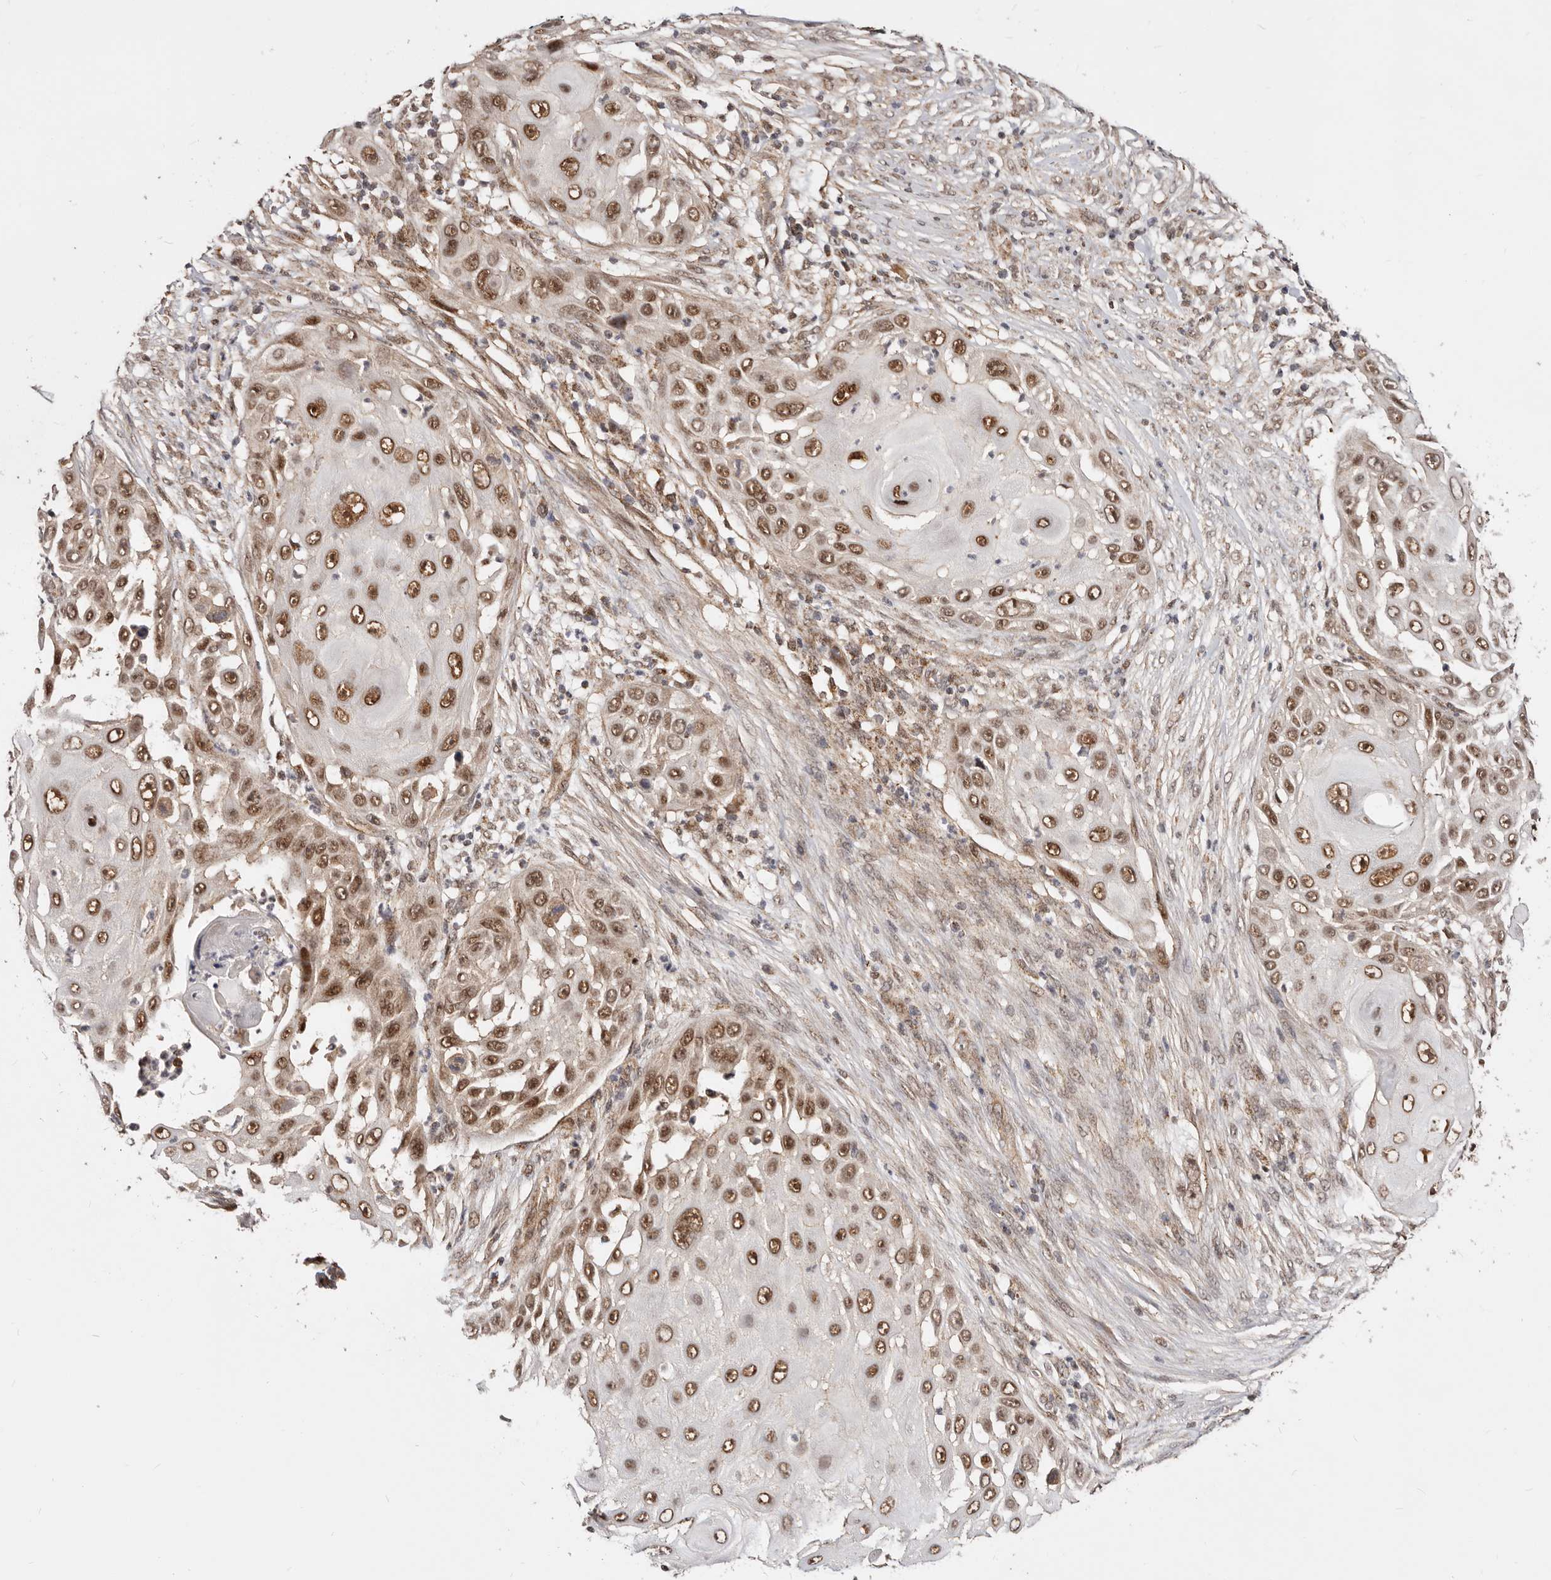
{"staining": {"intensity": "strong", "quantity": ">75%", "location": "nuclear"}, "tissue": "skin cancer", "cell_type": "Tumor cells", "image_type": "cancer", "snomed": [{"axis": "morphology", "description": "Squamous cell carcinoma, NOS"}, {"axis": "topography", "description": "Skin"}], "caption": "DAB immunohistochemical staining of skin cancer (squamous cell carcinoma) displays strong nuclear protein positivity in about >75% of tumor cells.", "gene": "SEC14L1", "patient": {"sex": "female", "age": 44}}